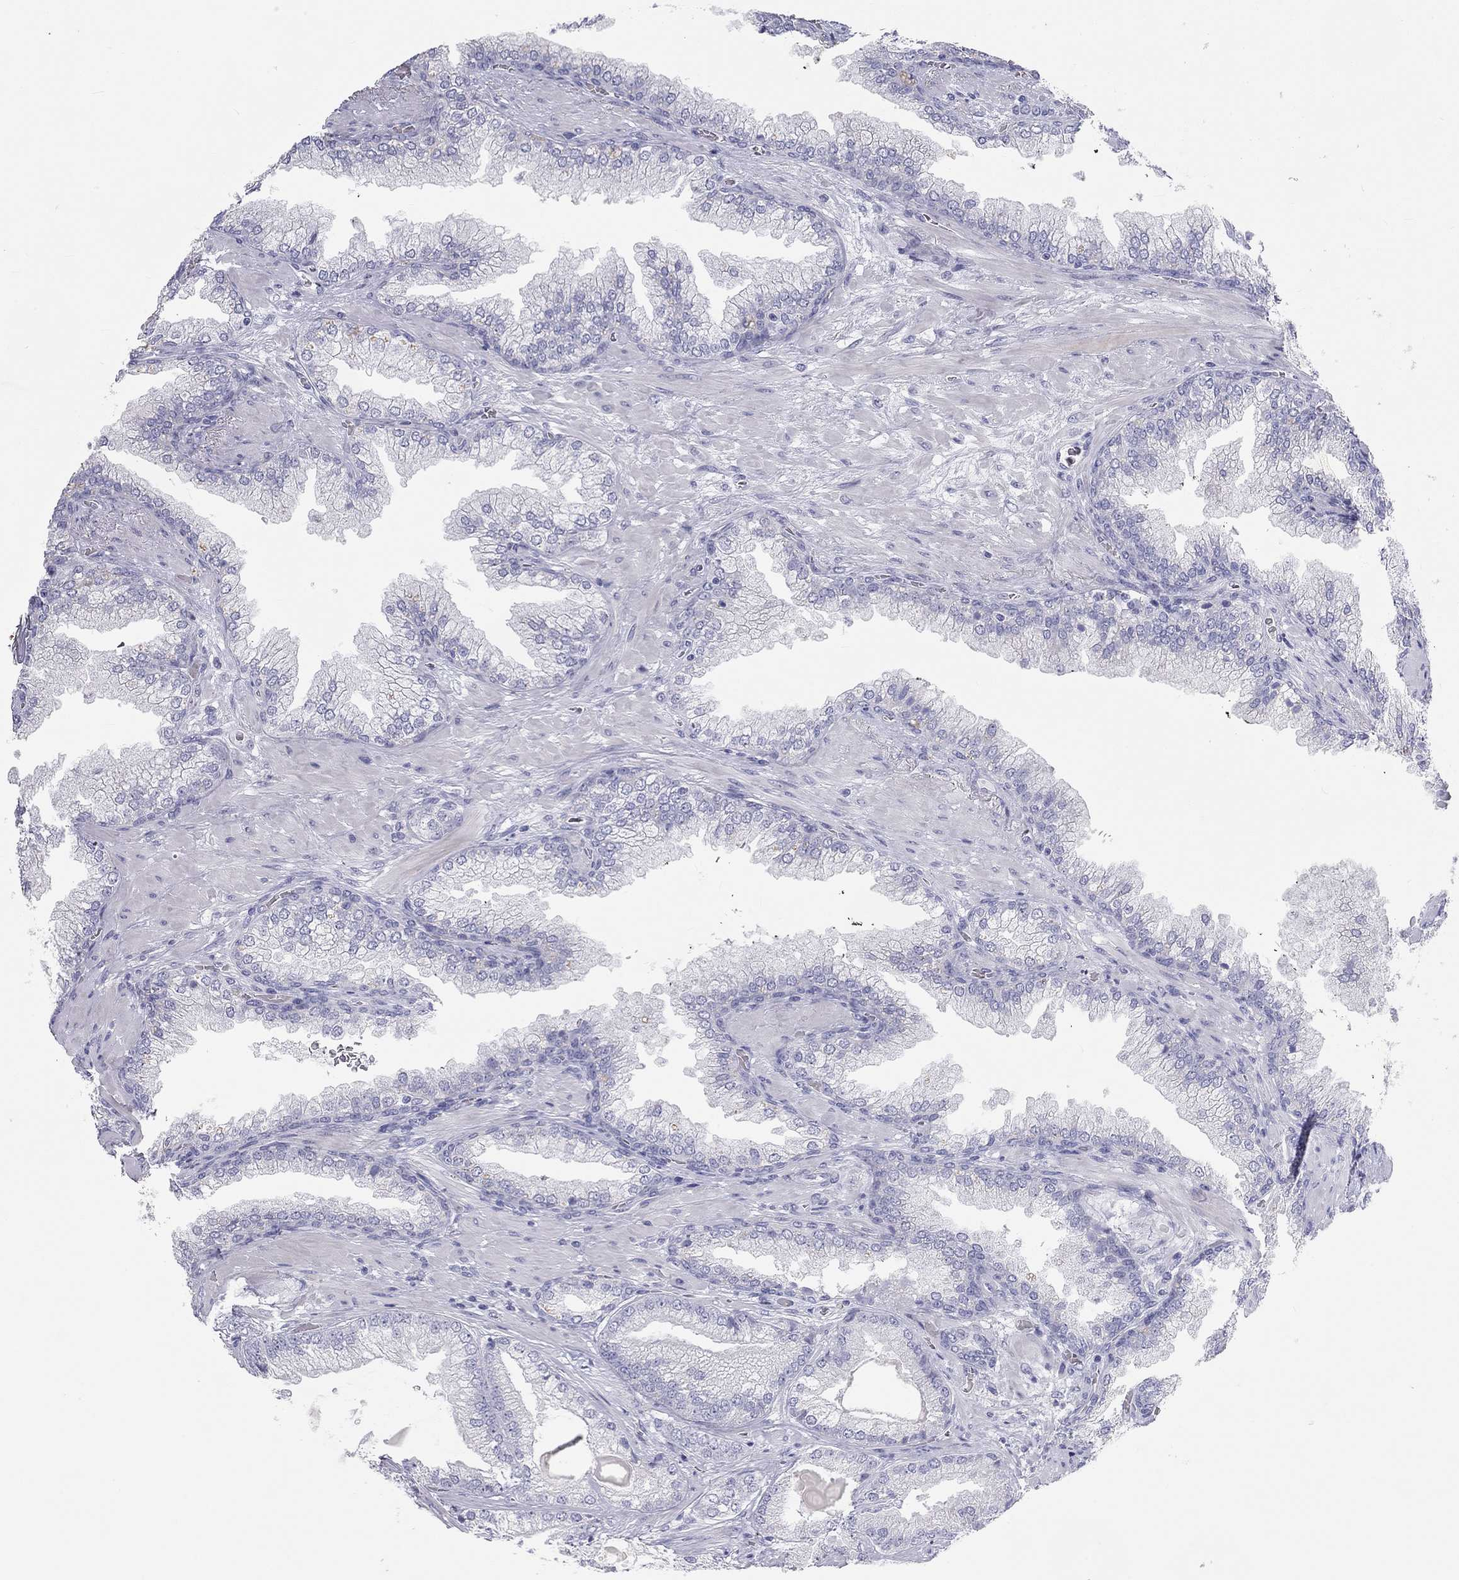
{"staining": {"intensity": "negative", "quantity": "none", "location": "none"}, "tissue": "prostate cancer", "cell_type": "Tumor cells", "image_type": "cancer", "snomed": [{"axis": "morphology", "description": "Adenocarcinoma, Low grade"}, {"axis": "topography", "description": "Prostate"}], "caption": "Immunohistochemistry of human prostate adenocarcinoma (low-grade) demonstrates no staining in tumor cells. (DAB (3,3'-diaminobenzidine) immunohistochemistry visualized using brightfield microscopy, high magnification).", "gene": "PCDHGC5", "patient": {"sex": "male", "age": 57}}